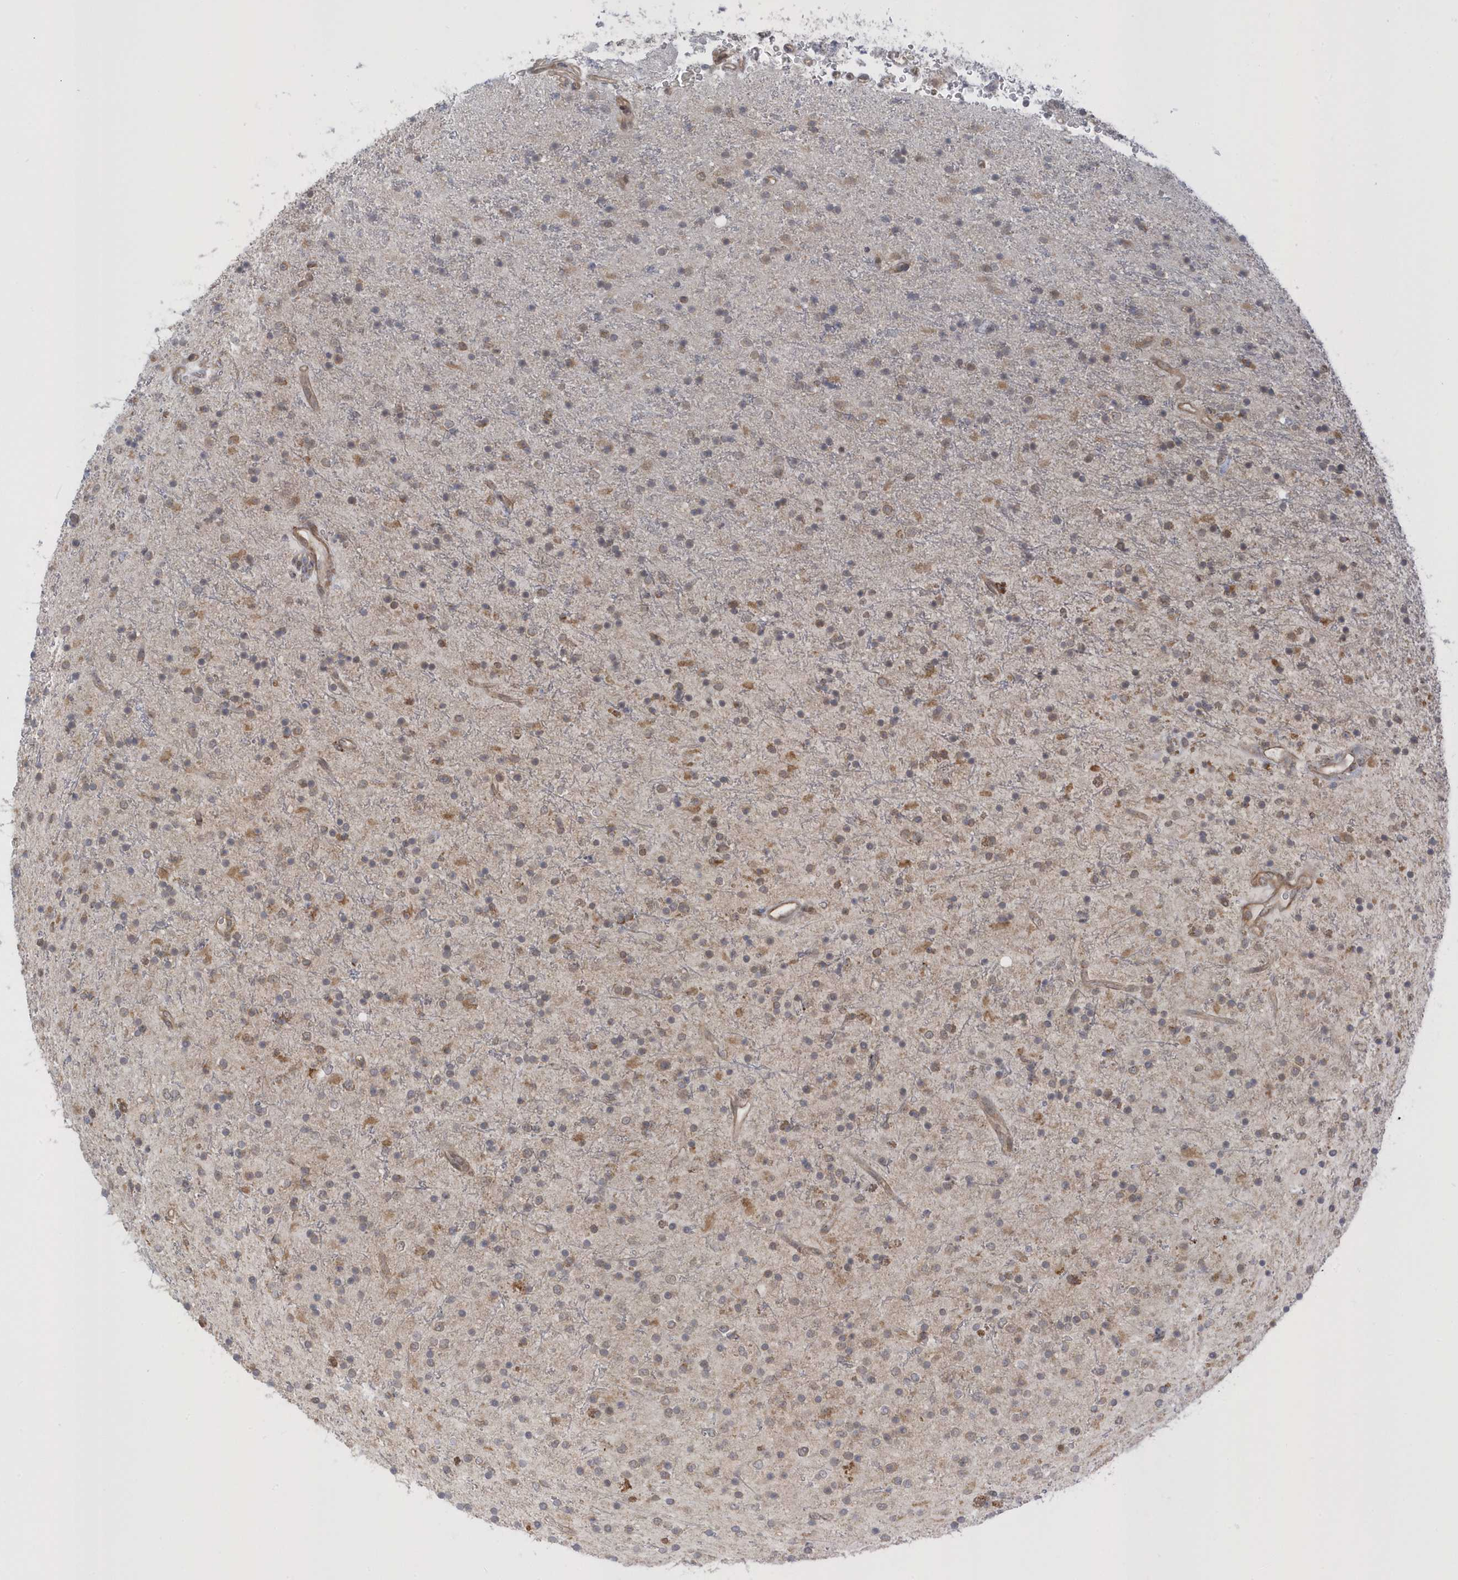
{"staining": {"intensity": "moderate", "quantity": "<25%", "location": "cytoplasmic/membranous"}, "tissue": "glioma", "cell_type": "Tumor cells", "image_type": "cancer", "snomed": [{"axis": "morphology", "description": "Glioma, malignant, High grade"}, {"axis": "topography", "description": "Brain"}], "caption": "Protein staining exhibits moderate cytoplasmic/membranous positivity in approximately <25% of tumor cells in malignant glioma (high-grade). (DAB IHC, brown staining for protein, blue staining for nuclei).", "gene": "METTL21A", "patient": {"sex": "male", "age": 34}}